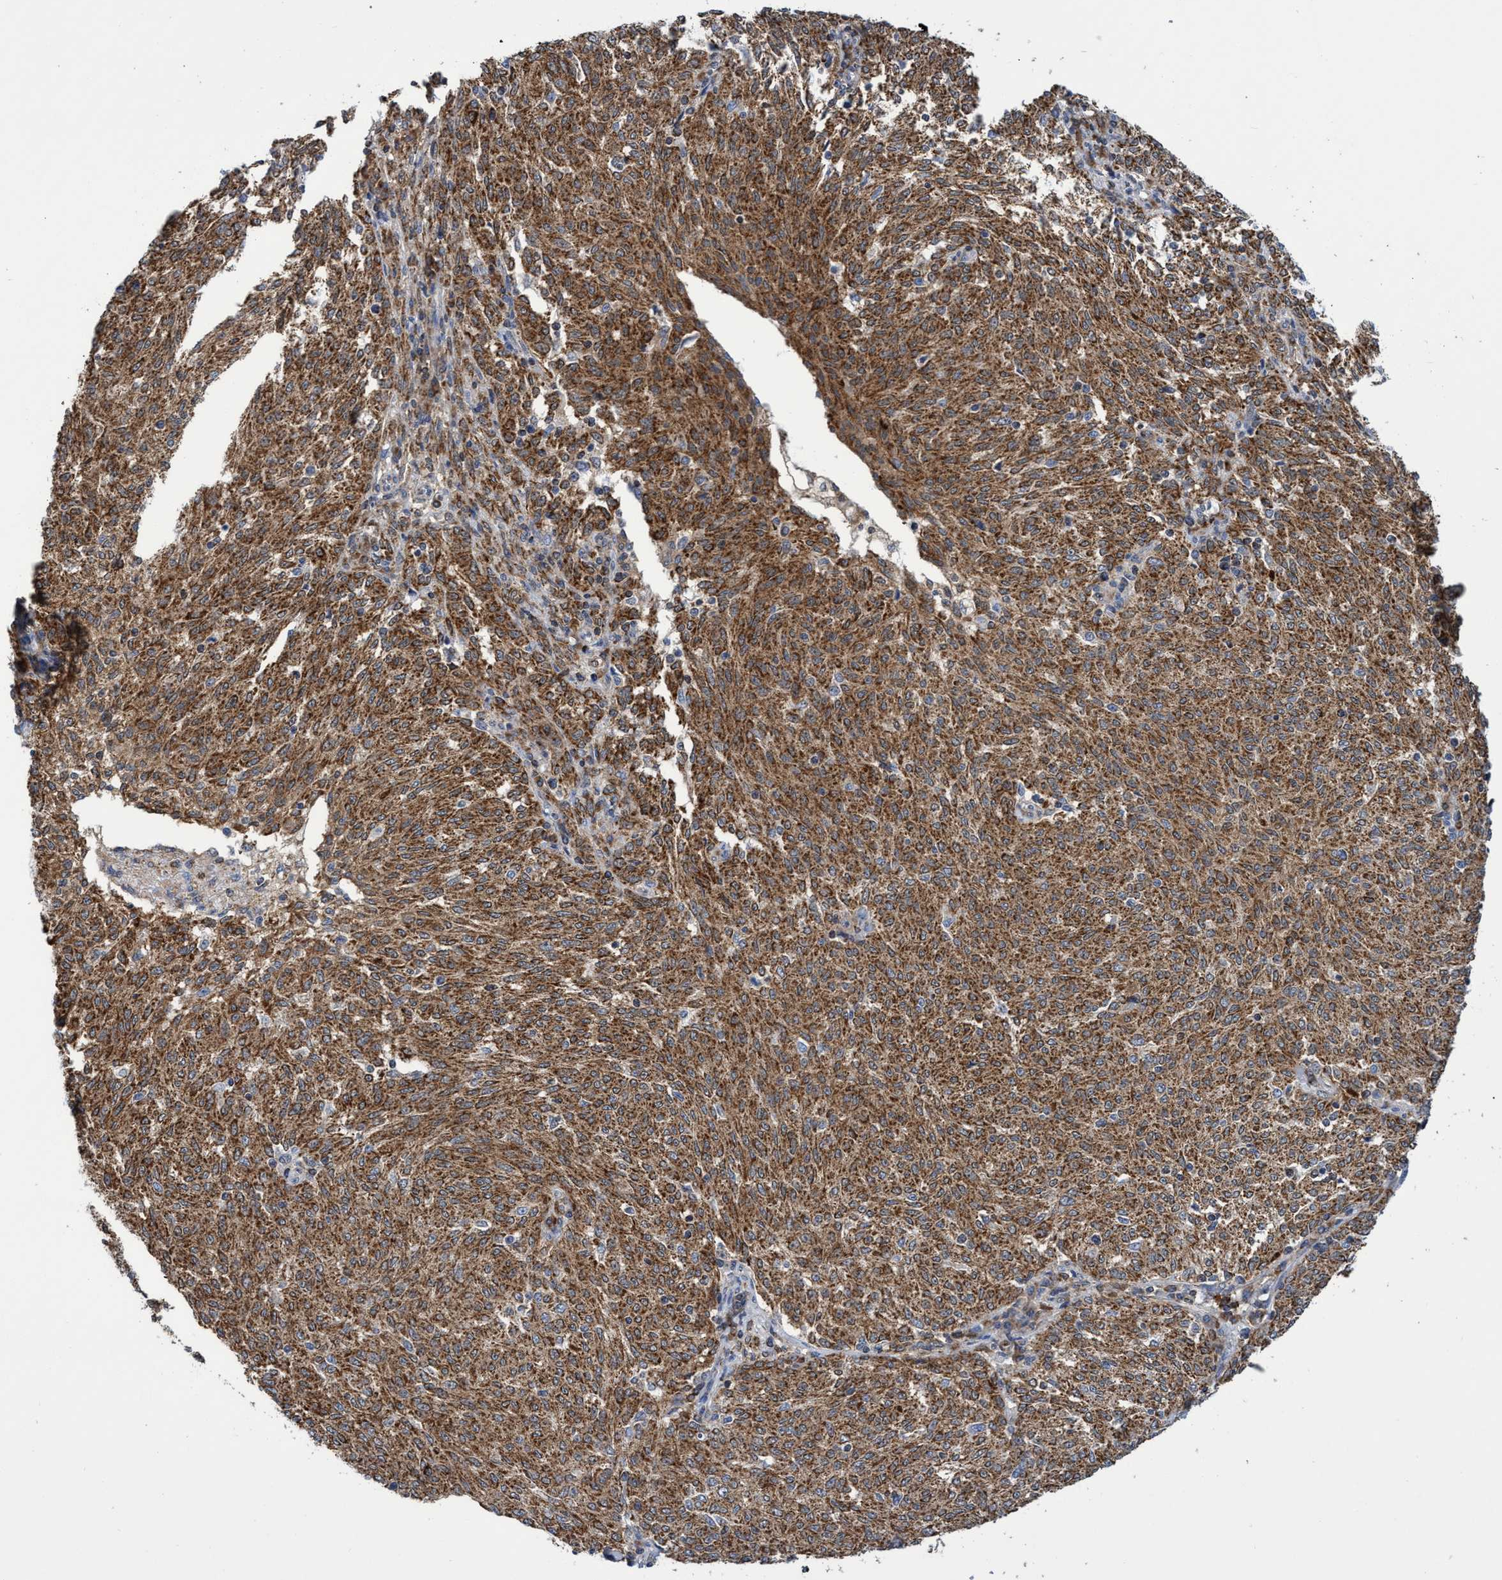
{"staining": {"intensity": "moderate", "quantity": ">75%", "location": "cytoplasmic/membranous"}, "tissue": "melanoma", "cell_type": "Tumor cells", "image_type": "cancer", "snomed": [{"axis": "morphology", "description": "Malignant melanoma, NOS"}, {"axis": "topography", "description": "Skin"}], "caption": "Brown immunohistochemical staining in melanoma exhibits moderate cytoplasmic/membranous expression in approximately >75% of tumor cells.", "gene": "CRYZ", "patient": {"sex": "female", "age": 72}}